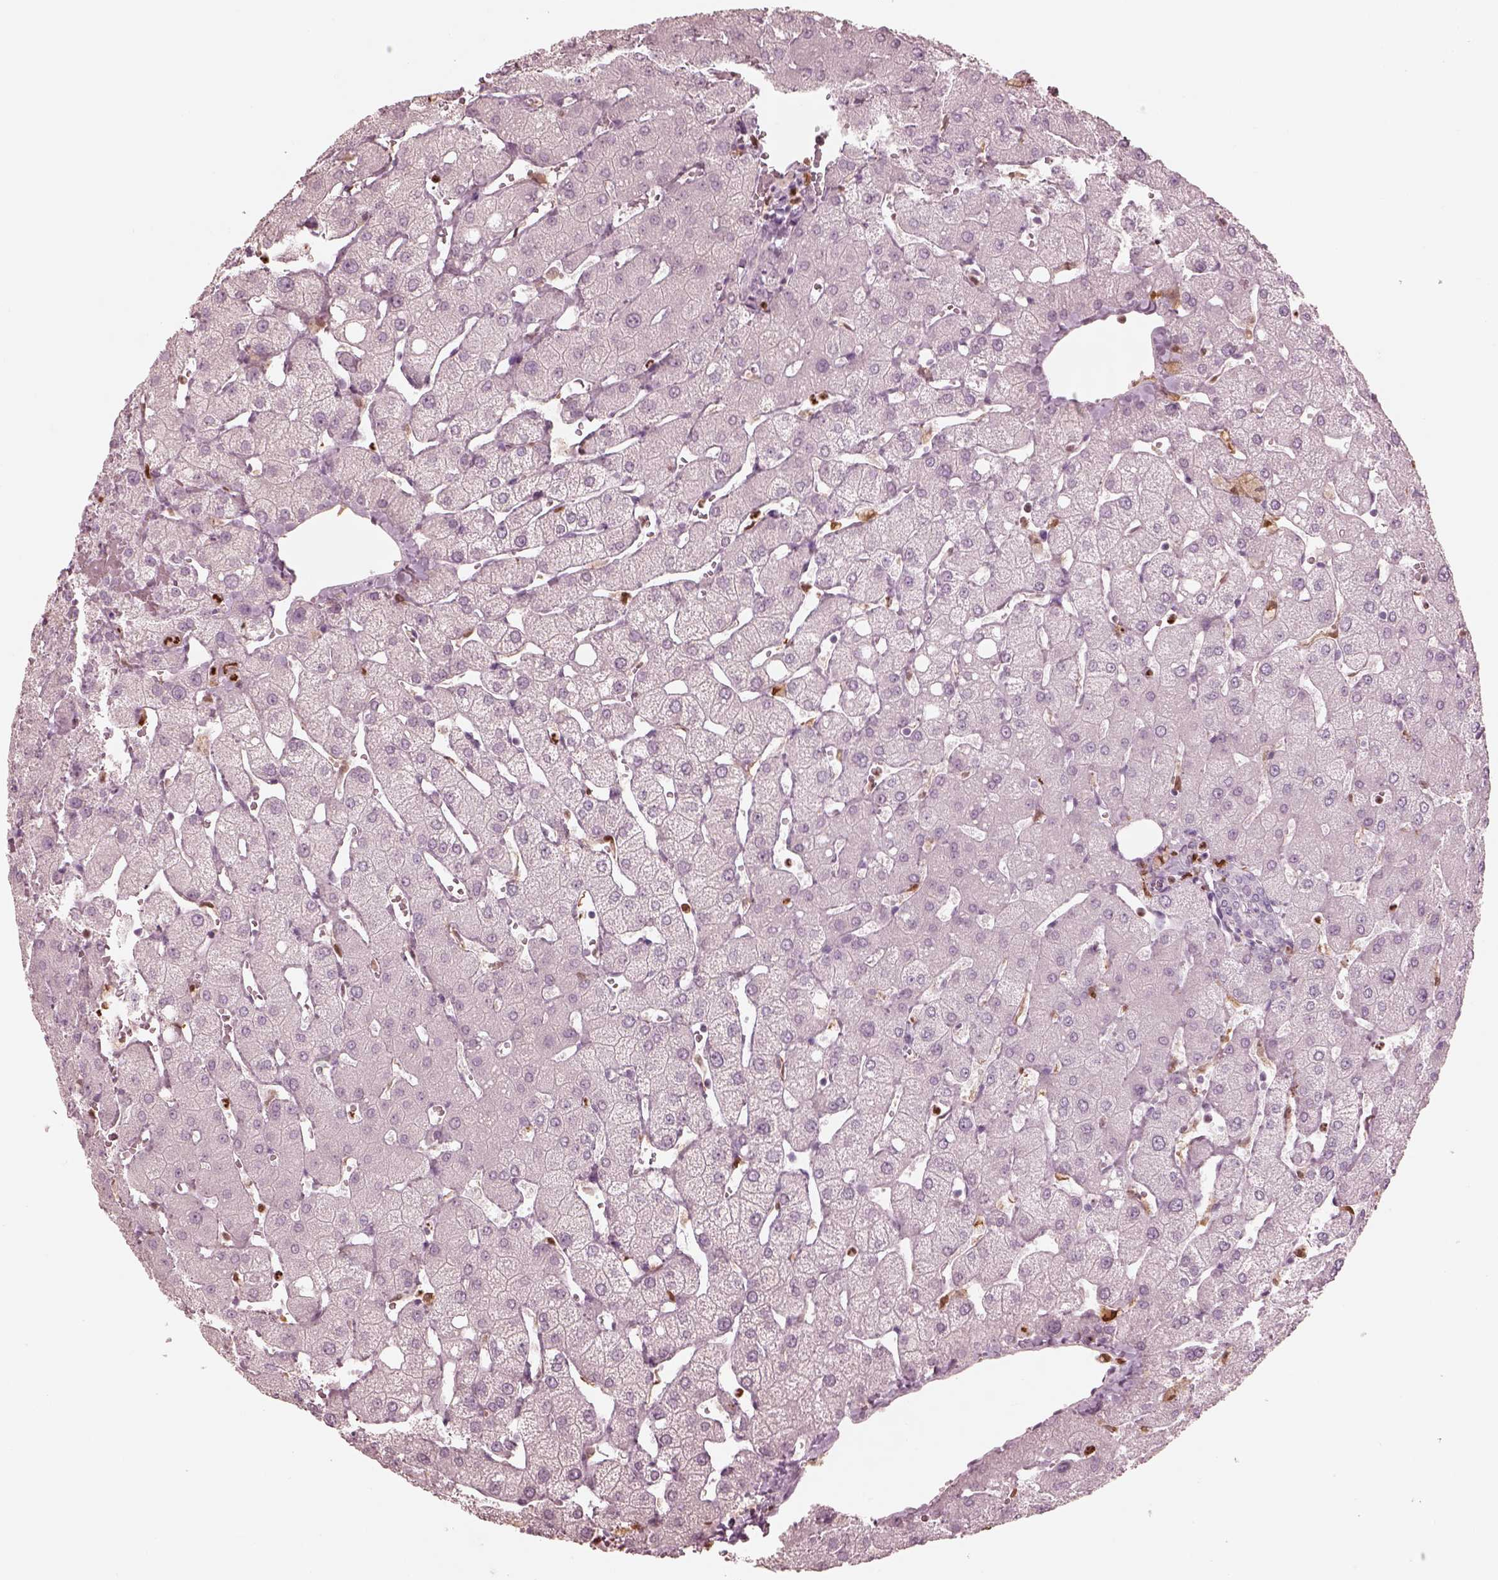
{"staining": {"intensity": "negative", "quantity": "none", "location": "none"}, "tissue": "liver", "cell_type": "Cholangiocytes", "image_type": "normal", "snomed": [{"axis": "morphology", "description": "Normal tissue, NOS"}, {"axis": "topography", "description": "Liver"}], "caption": "Immunohistochemistry (IHC) photomicrograph of benign liver: human liver stained with DAB displays no significant protein expression in cholangiocytes.", "gene": "ALOX5", "patient": {"sex": "female", "age": 54}}